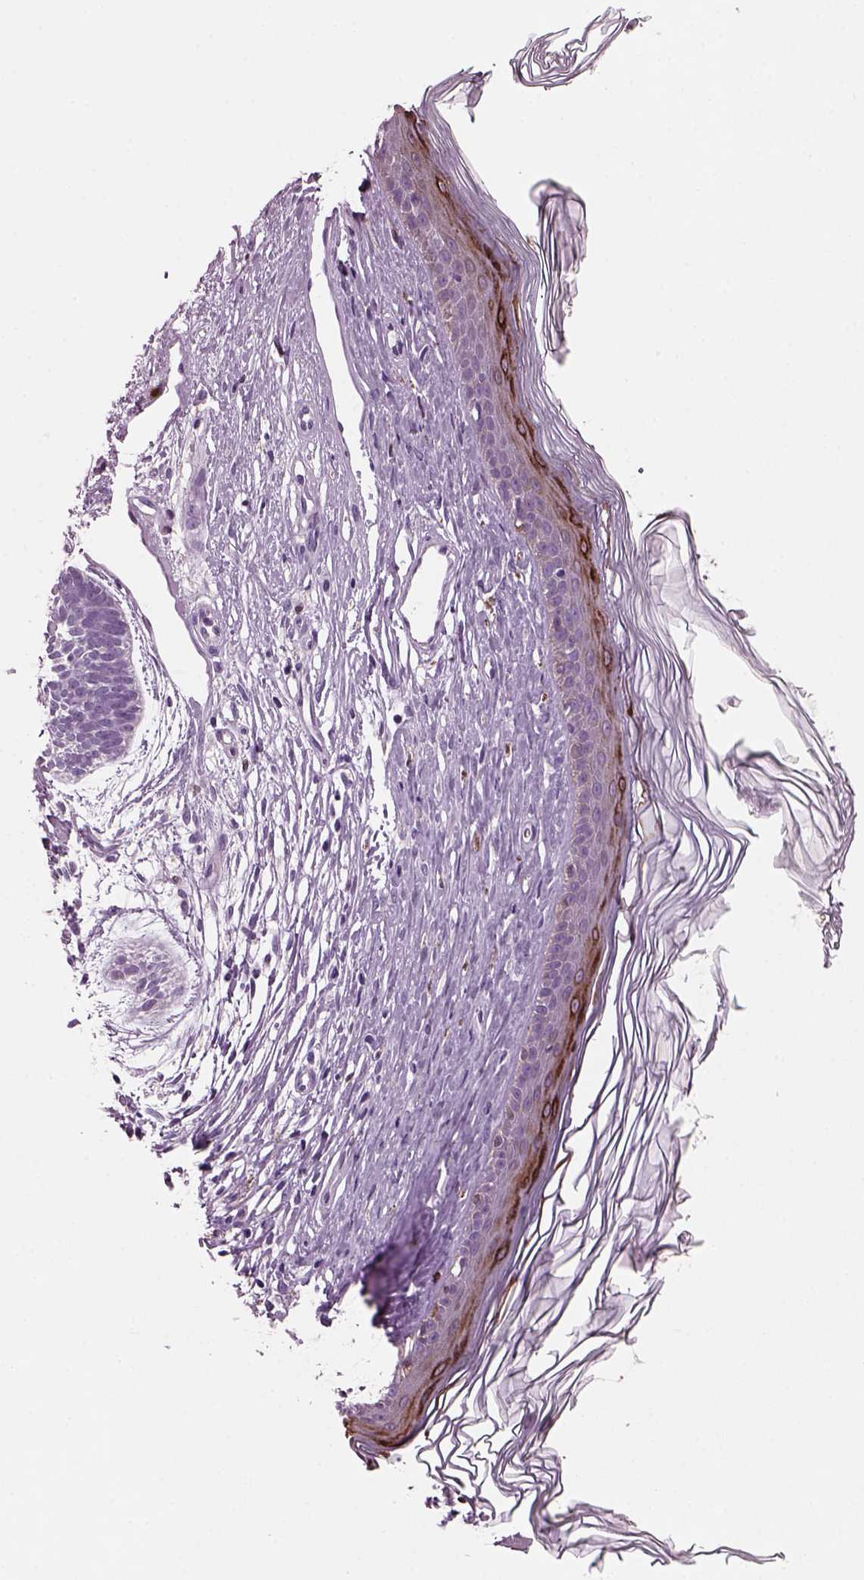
{"staining": {"intensity": "negative", "quantity": "none", "location": "none"}, "tissue": "skin cancer", "cell_type": "Tumor cells", "image_type": "cancer", "snomed": [{"axis": "morphology", "description": "Basal cell carcinoma"}, {"axis": "topography", "description": "Skin"}], "caption": "Skin basal cell carcinoma stained for a protein using immunohistochemistry (IHC) shows no positivity tumor cells.", "gene": "PRR9", "patient": {"sex": "male", "age": 85}}